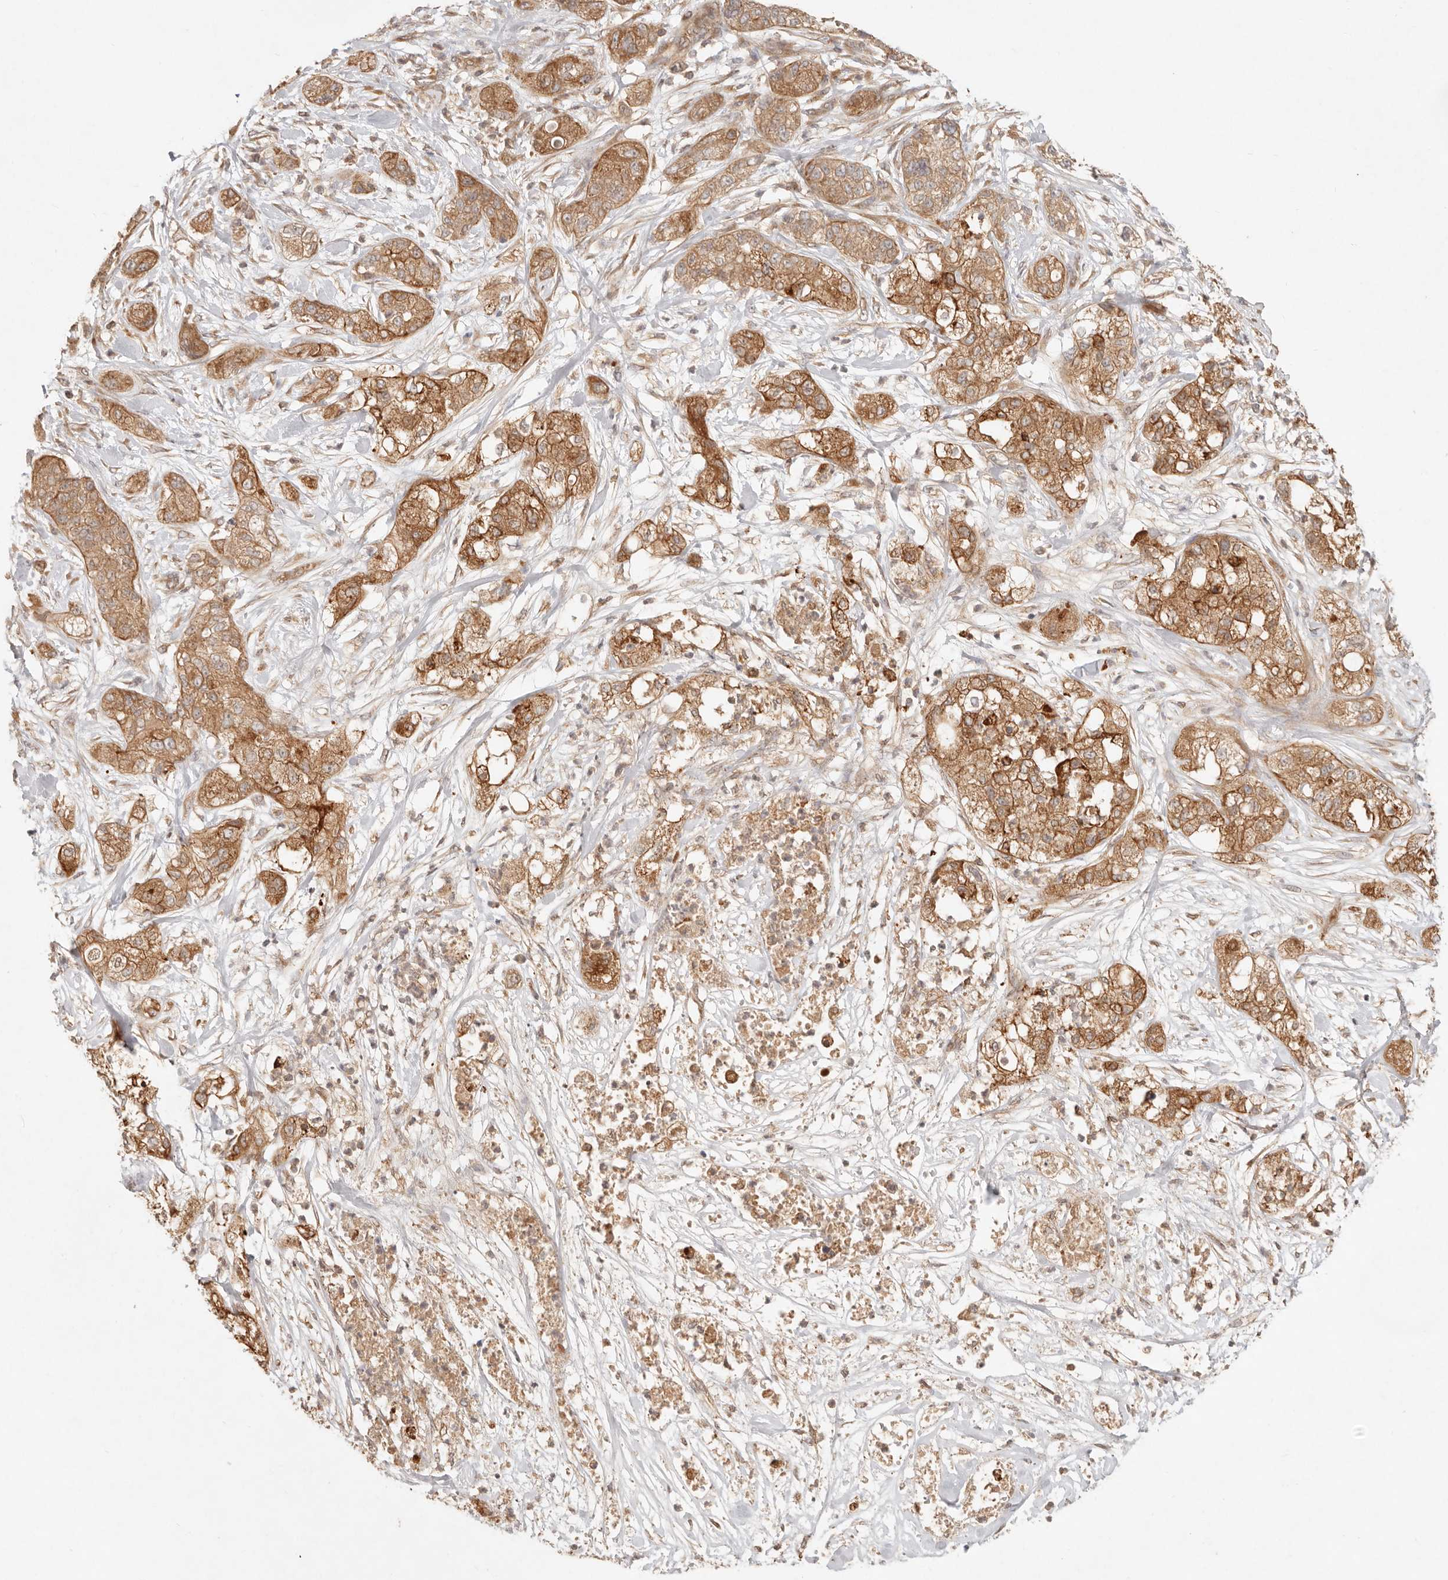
{"staining": {"intensity": "moderate", "quantity": ">75%", "location": "cytoplasmic/membranous"}, "tissue": "pancreatic cancer", "cell_type": "Tumor cells", "image_type": "cancer", "snomed": [{"axis": "morphology", "description": "Adenocarcinoma, NOS"}, {"axis": "topography", "description": "Pancreas"}], "caption": "A brown stain highlights moderate cytoplasmic/membranous expression of a protein in human pancreatic cancer (adenocarcinoma) tumor cells.", "gene": "HECTD3", "patient": {"sex": "female", "age": 78}}